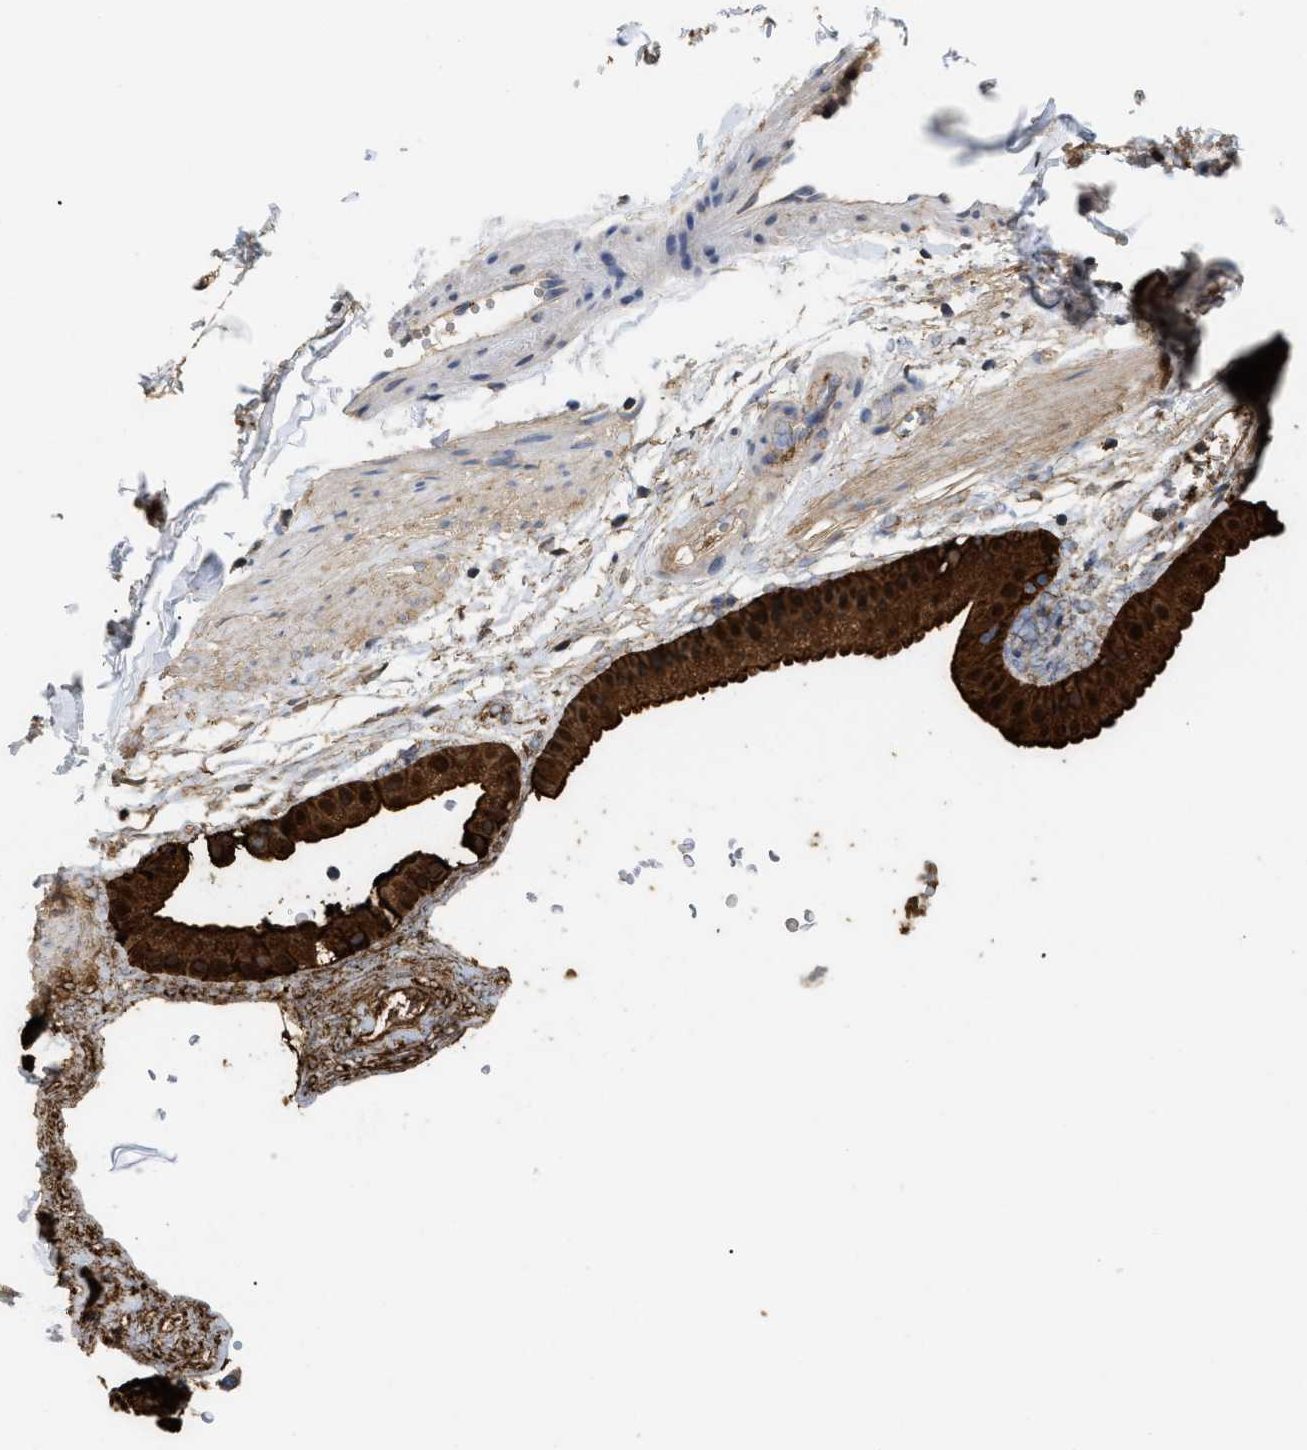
{"staining": {"intensity": "strong", "quantity": ">75%", "location": "cytoplasmic/membranous,nuclear"}, "tissue": "gallbladder", "cell_type": "Glandular cells", "image_type": "normal", "snomed": [{"axis": "morphology", "description": "Normal tissue, NOS"}, {"axis": "topography", "description": "Gallbladder"}], "caption": "About >75% of glandular cells in unremarkable gallbladder show strong cytoplasmic/membranous,nuclear protein positivity as visualized by brown immunohistochemical staining.", "gene": "ANXA4", "patient": {"sex": "female", "age": 64}}